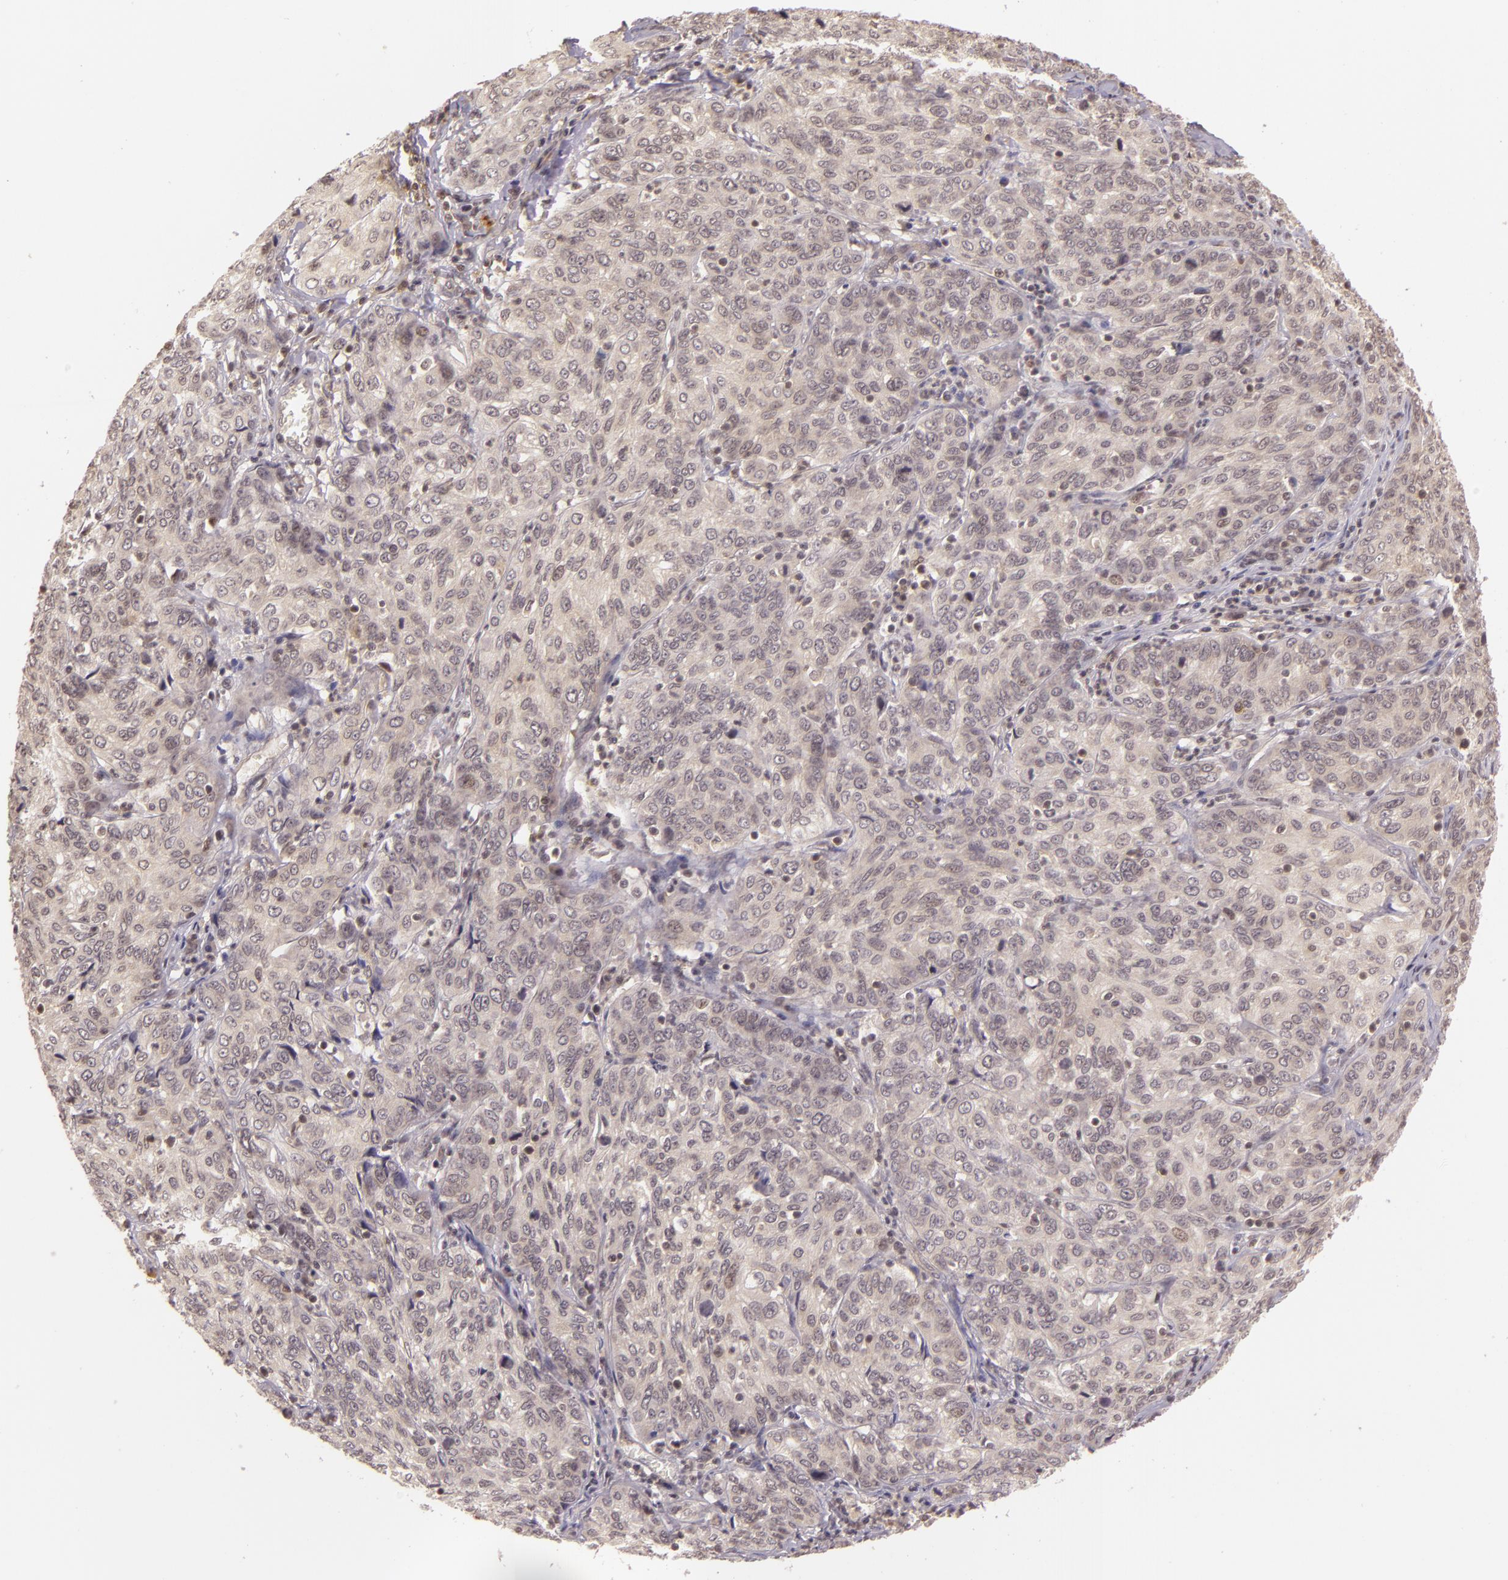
{"staining": {"intensity": "weak", "quantity": ">75%", "location": "cytoplasmic/membranous"}, "tissue": "cervical cancer", "cell_type": "Tumor cells", "image_type": "cancer", "snomed": [{"axis": "morphology", "description": "Squamous cell carcinoma, NOS"}, {"axis": "topography", "description": "Cervix"}], "caption": "Approximately >75% of tumor cells in human cervical cancer show weak cytoplasmic/membranous protein positivity as visualized by brown immunohistochemical staining.", "gene": "TXNRD2", "patient": {"sex": "female", "age": 38}}